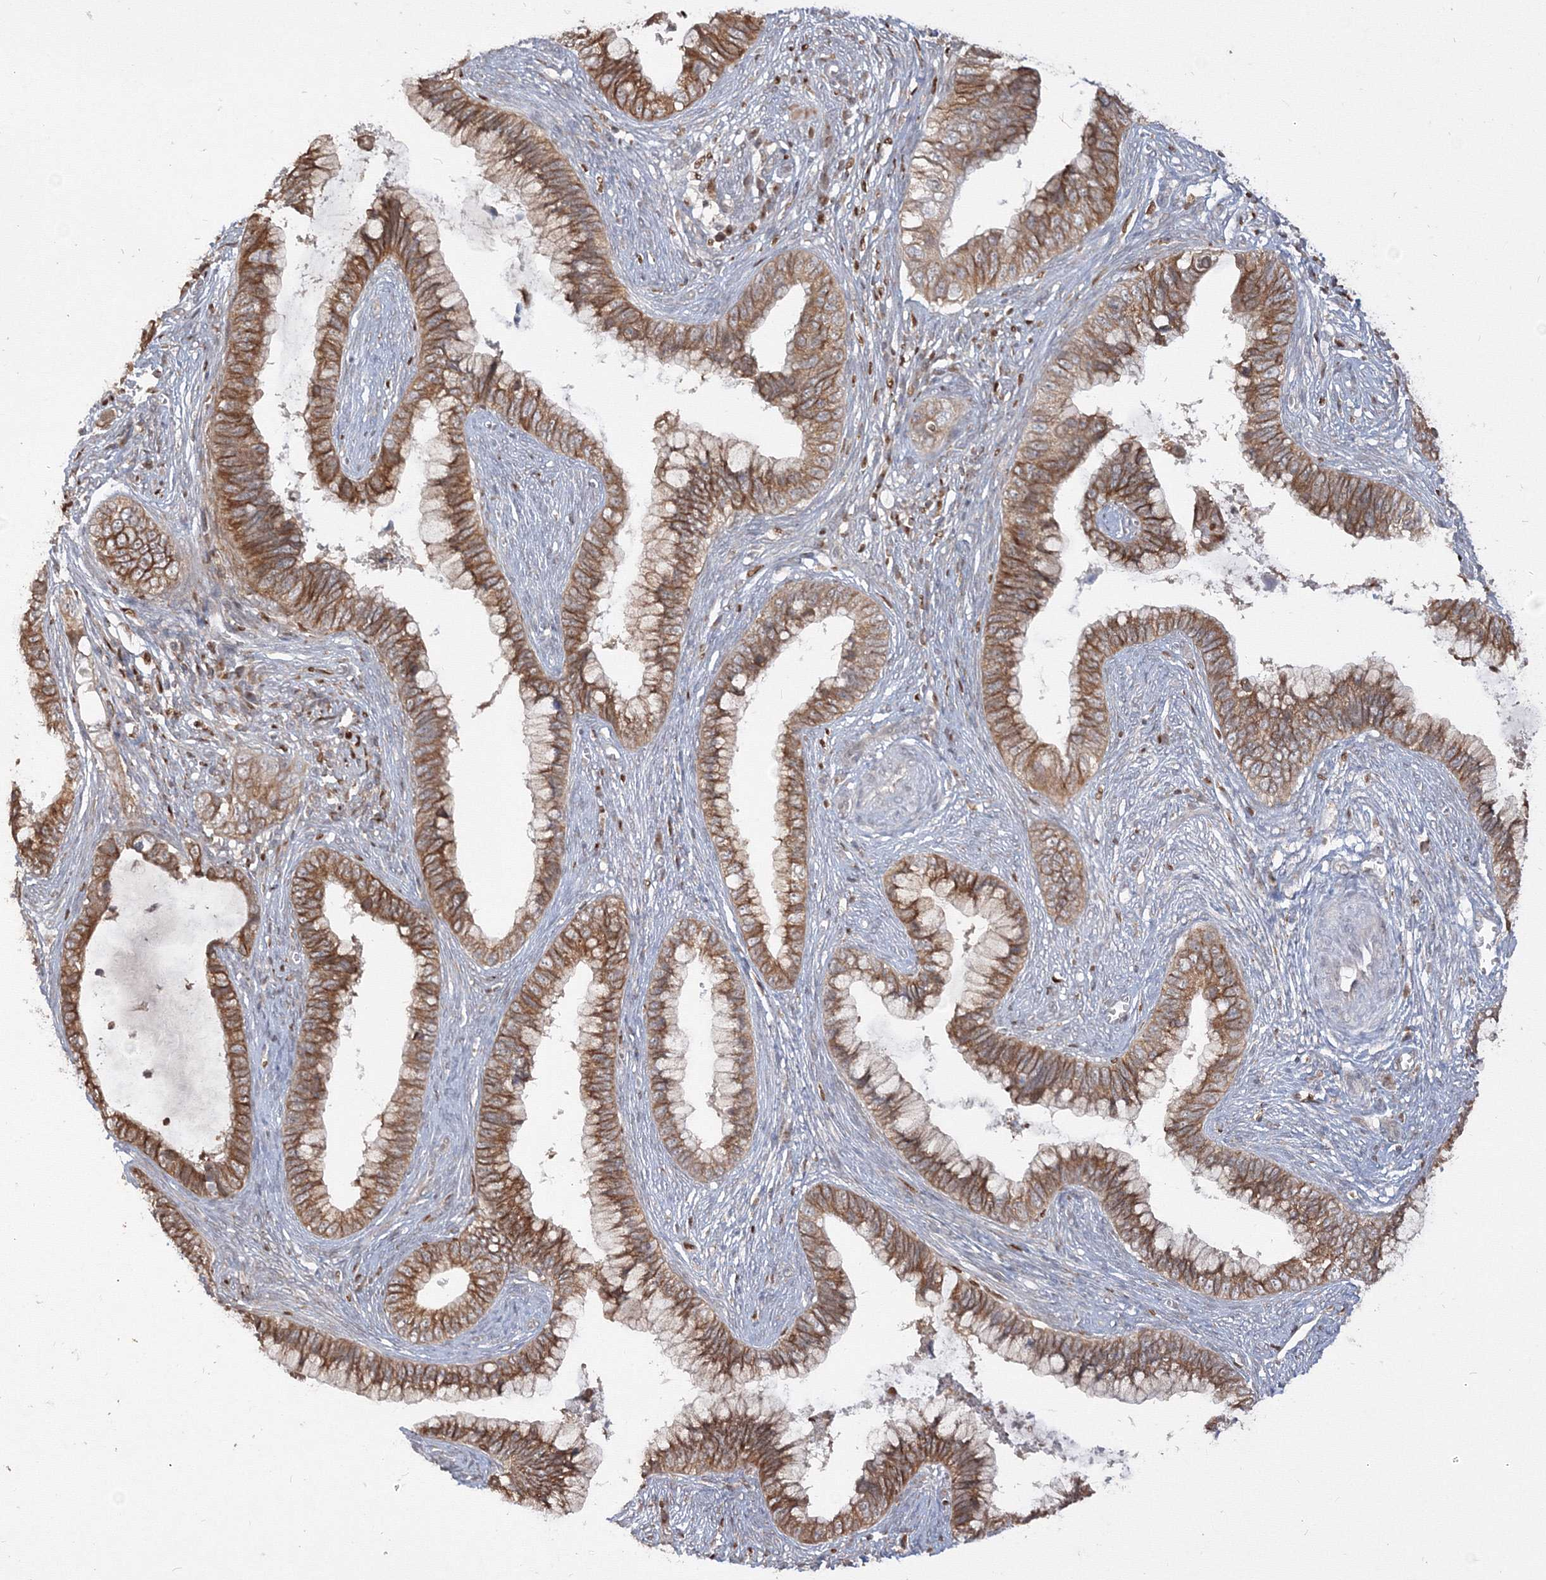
{"staining": {"intensity": "moderate", "quantity": ">75%", "location": "cytoplasmic/membranous"}, "tissue": "cervical cancer", "cell_type": "Tumor cells", "image_type": "cancer", "snomed": [{"axis": "morphology", "description": "Adenocarcinoma, NOS"}, {"axis": "topography", "description": "Cervix"}], "caption": "Immunohistochemistry image of neoplastic tissue: human cervical adenocarcinoma stained using immunohistochemistry displays medium levels of moderate protein expression localized specifically in the cytoplasmic/membranous of tumor cells, appearing as a cytoplasmic/membranous brown color.", "gene": "TMEM50B", "patient": {"sex": "female", "age": 44}}